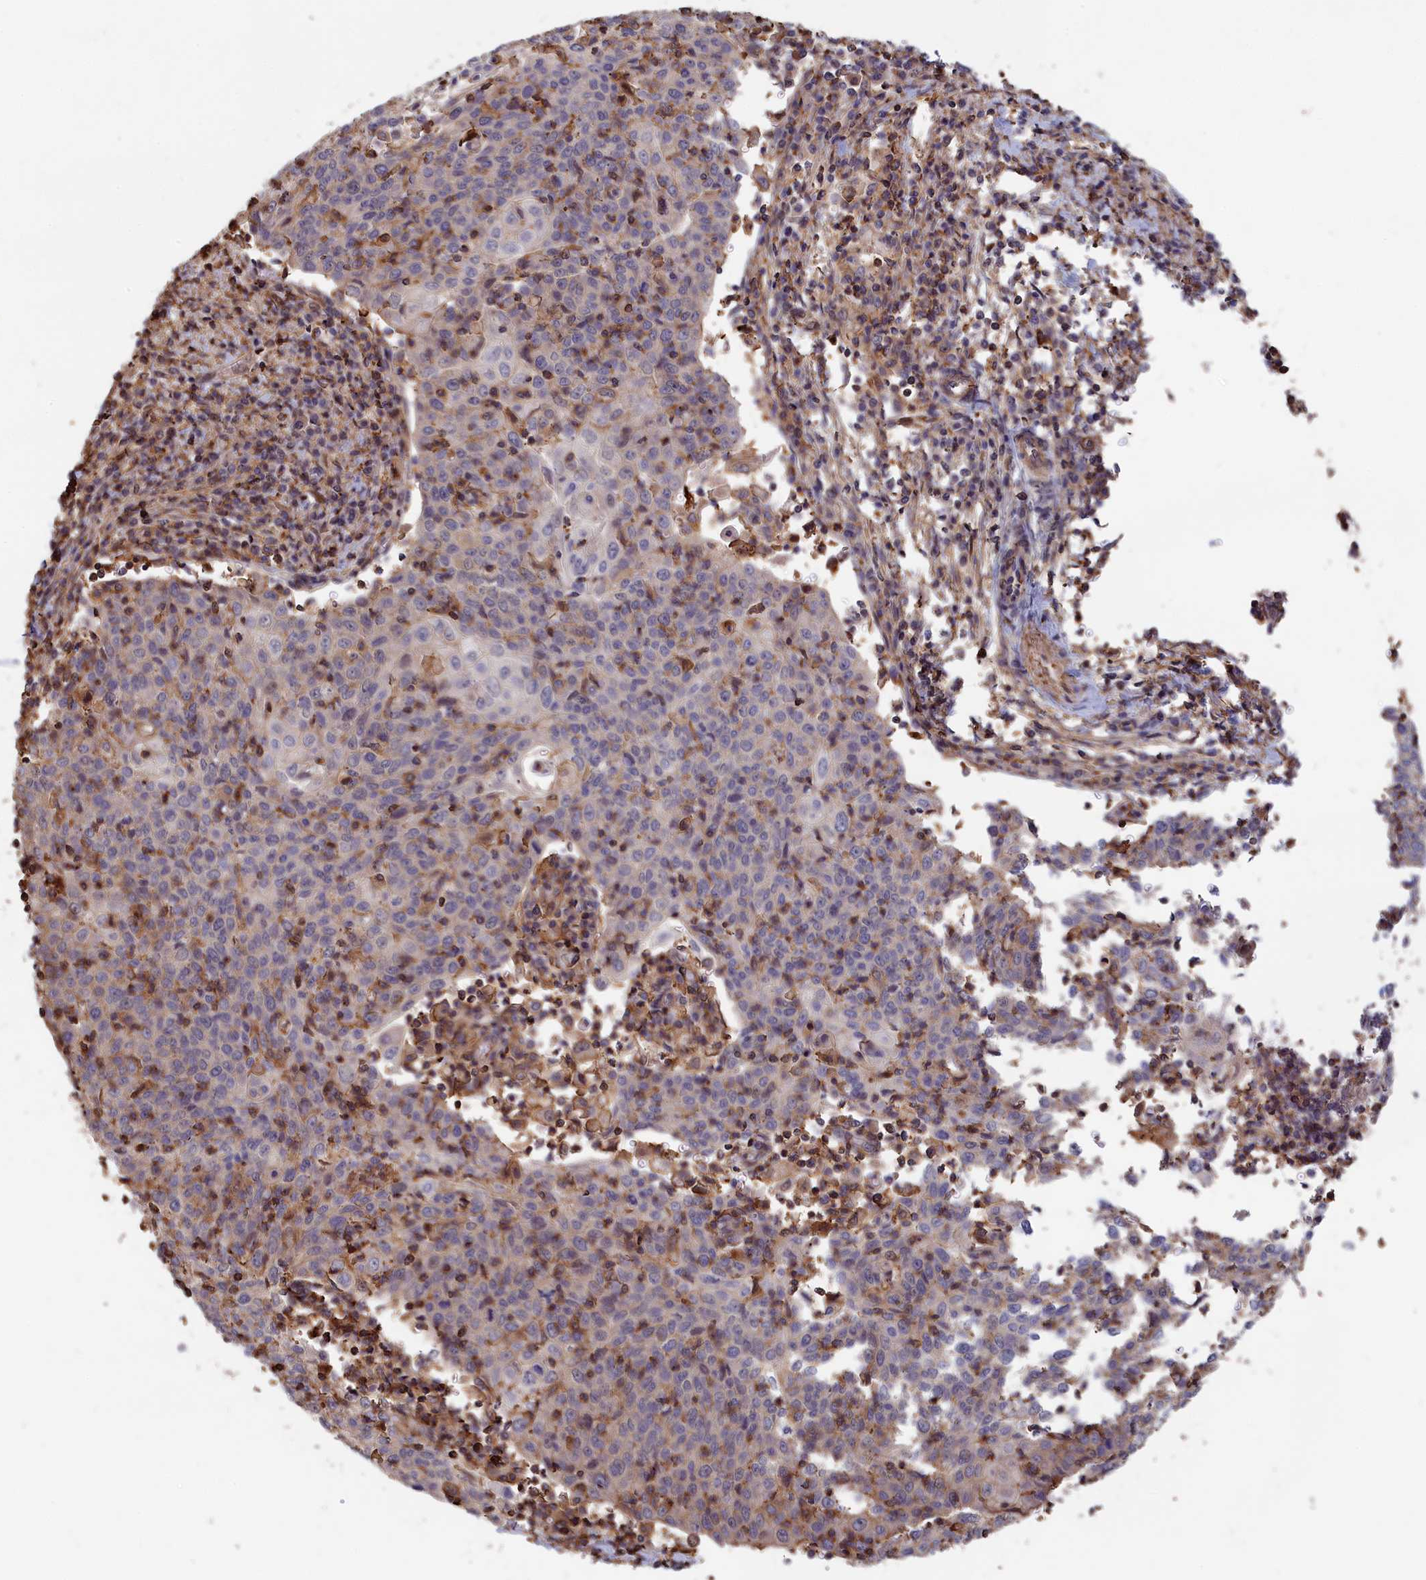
{"staining": {"intensity": "negative", "quantity": "none", "location": "none"}, "tissue": "cervical cancer", "cell_type": "Tumor cells", "image_type": "cancer", "snomed": [{"axis": "morphology", "description": "Squamous cell carcinoma, NOS"}, {"axis": "topography", "description": "Cervix"}], "caption": "Immunohistochemistry (IHC) of human squamous cell carcinoma (cervical) reveals no expression in tumor cells.", "gene": "ANKRD27", "patient": {"sex": "female", "age": 48}}